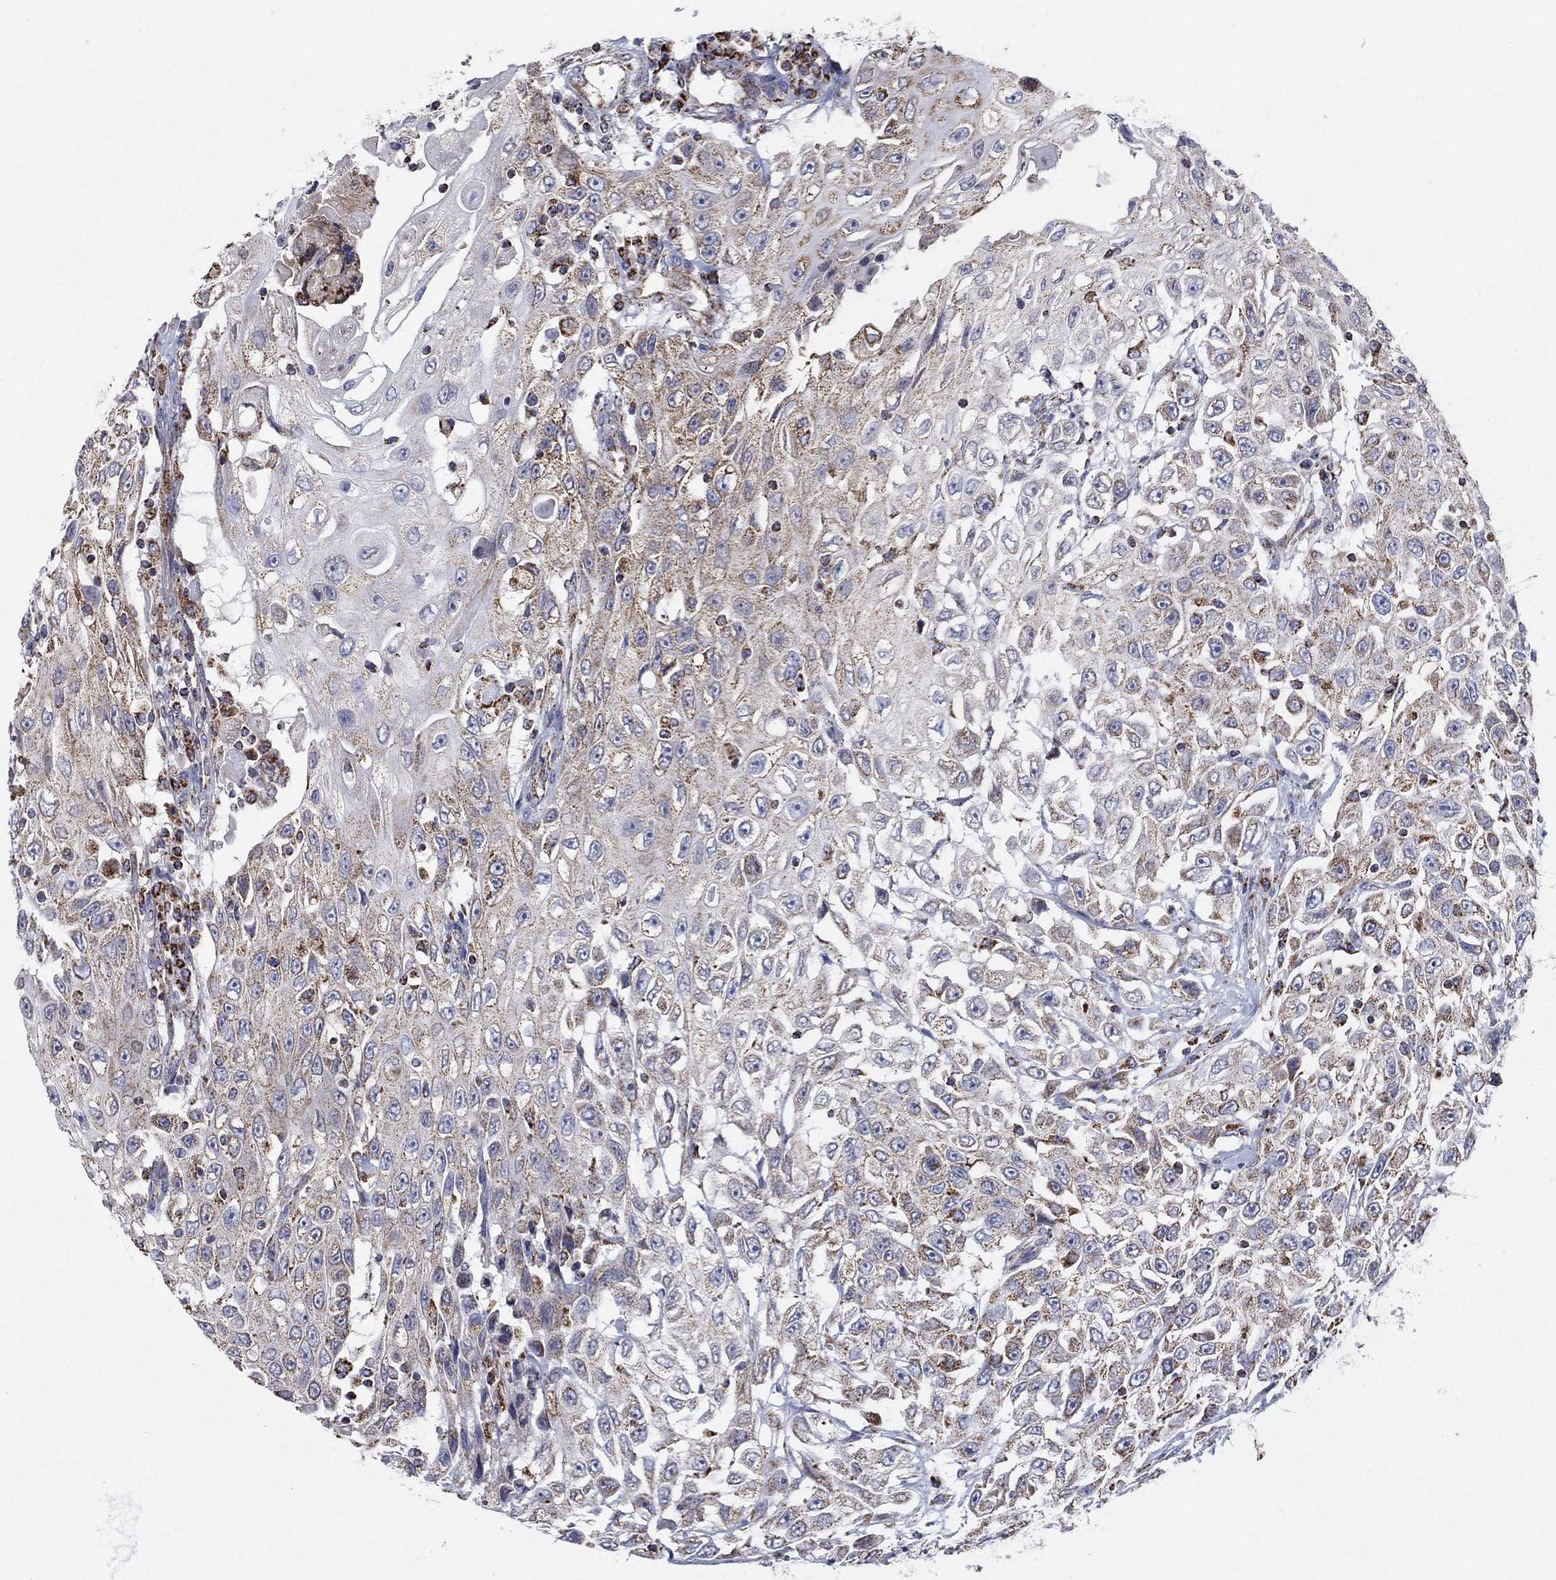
{"staining": {"intensity": "moderate", "quantity": "25%-75%", "location": "cytoplasmic/membranous"}, "tissue": "urothelial cancer", "cell_type": "Tumor cells", "image_type": "cancer", "snomed": [{"axis": "morphology", "description": "Urothelial carcinoma, High grade"}, {"axis": "topography", "description": "Urinary bladder"}], "caption": "Immunohistochemical staining of human urothelial carcinoma (high-grade) reveals moderate cytoplasmic/membranous protein expression in about 25%-75% of tumor cells.", "gene": "C9orf85", "patient": {"sex": "female", "age": 56}}